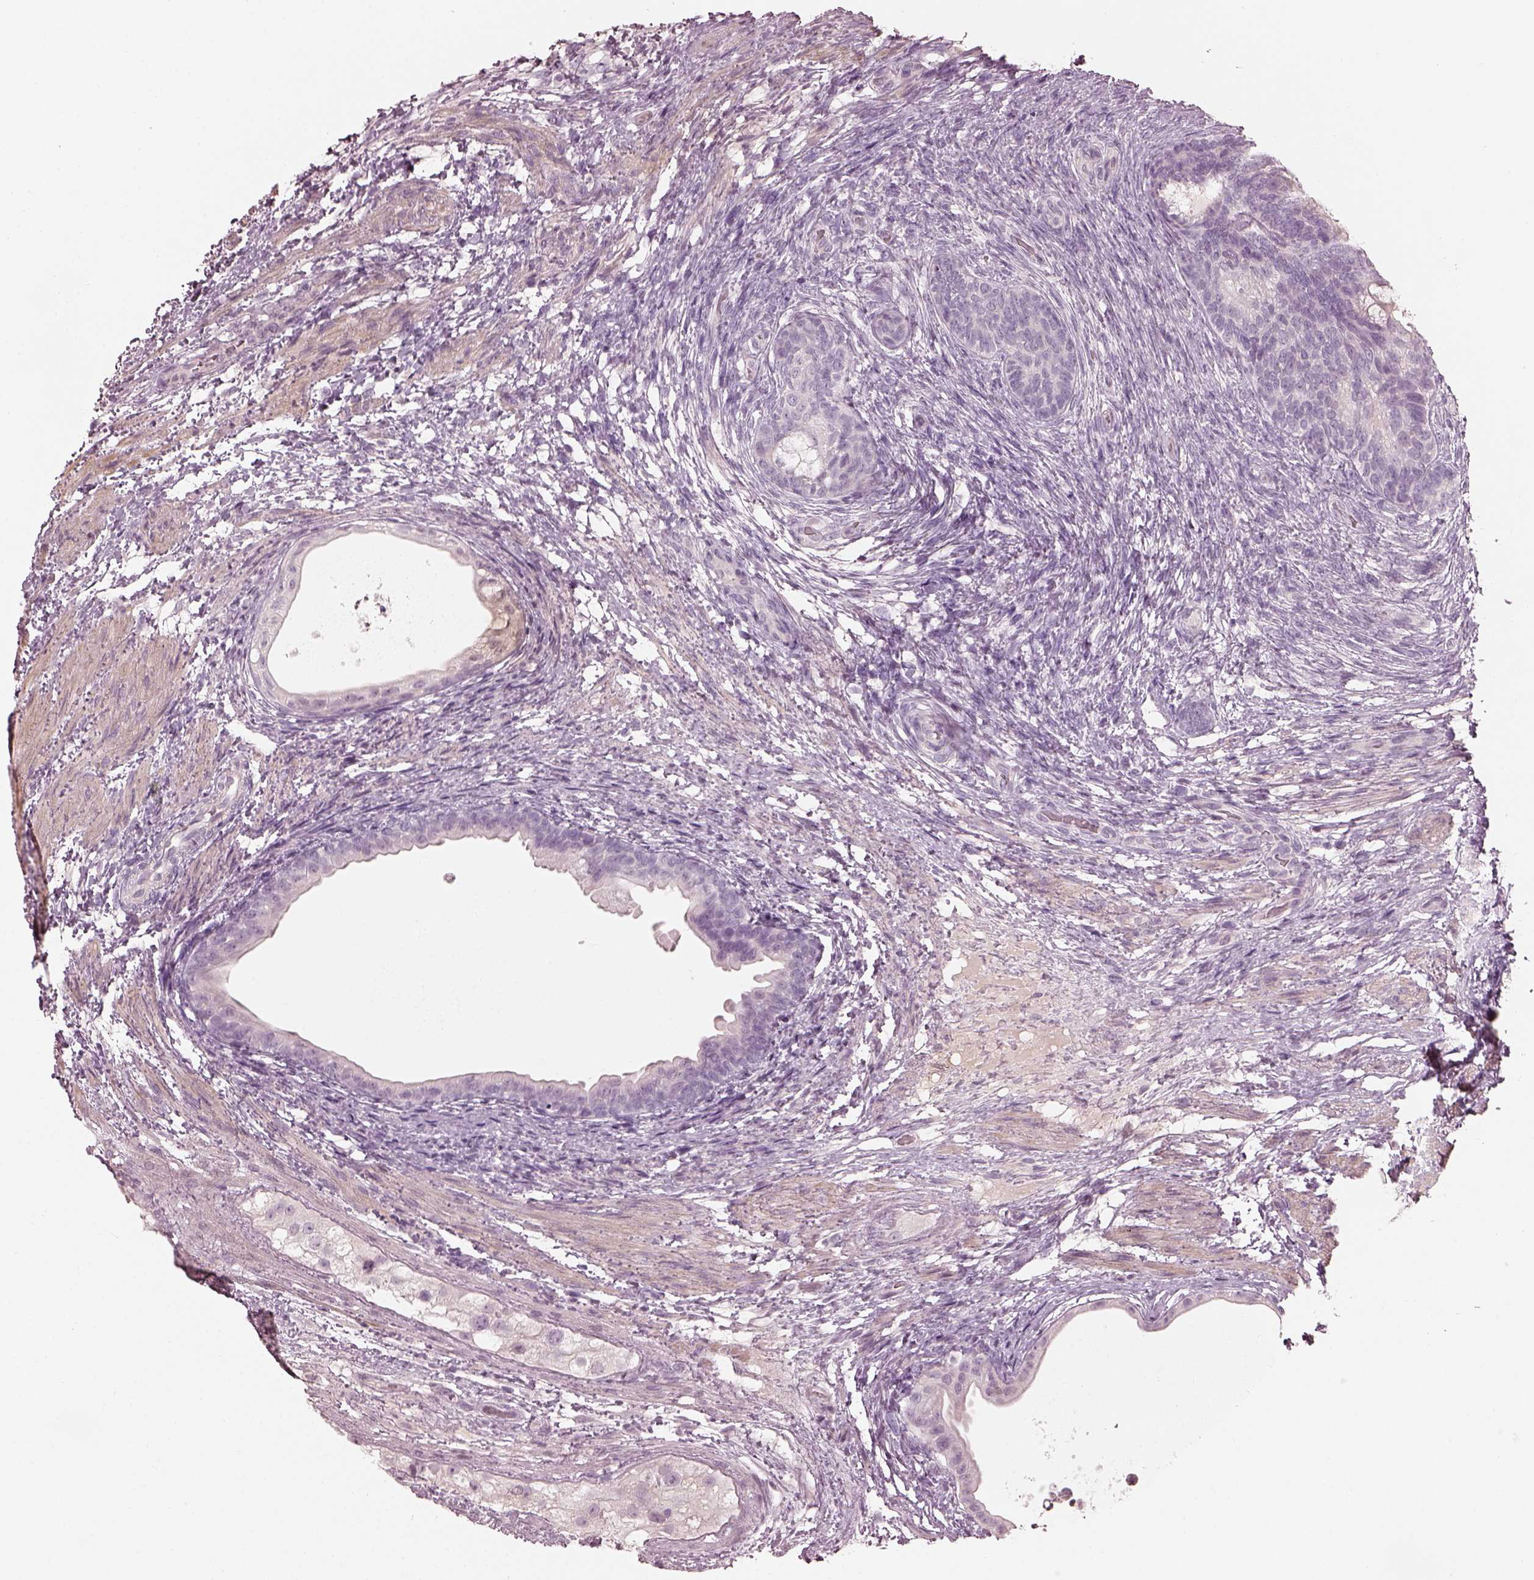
{"staining": {"intensity": "negative", "quantity": "none", "location": "none"}, "tissue": "testis cancer", "cell_type": "Tumor cells", "image_type": "cancer", "snomed": [{"axis": "morphology", "description": "Carcinoma, Embryonal, NOS"}, {"axis": "topography", "description": "Testis"}], "caption": "Testis embryonal carcinoma stained for a protein using immunohistochemistry reveals no expression tumor cells.", "gene": "OPTC", "patient": {"sex": "male", "age": 24}}